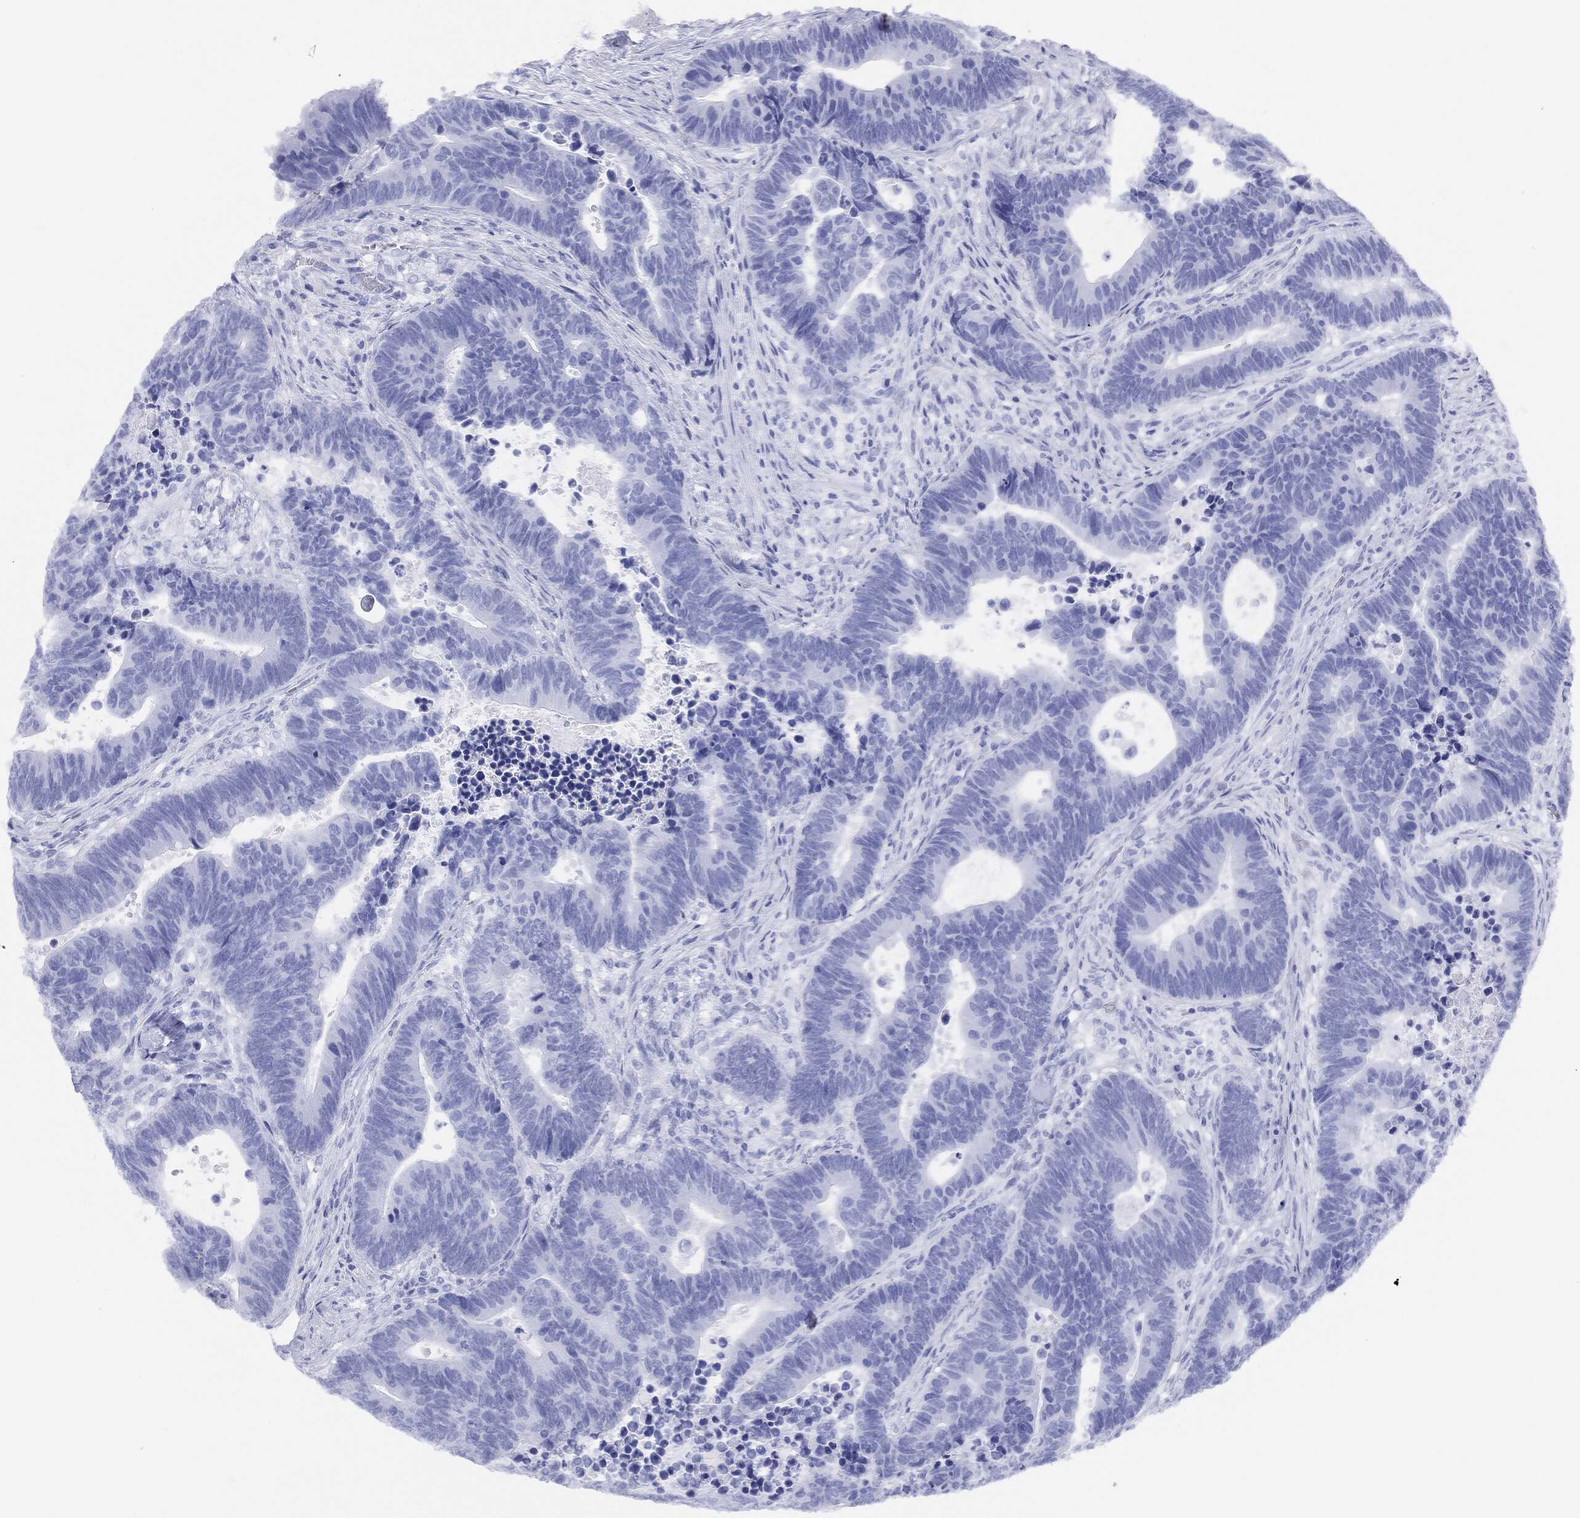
{"staining": {"intensity": "negative", "quantity": "none", "location": "none"}, "tissue": "colorectal cancer", "cell_type": "Tumor cells", "image_type": "cancer", "snomed": [{"axis": "morphology", "description": "Adenocarcinoma, NOS"}, {"axis": "topography", "description": "Colon"}], "caption": "Immunohistochemistry (IHC) micrograph of neoplastic tissue: colorectal adenocarcinoma stained with DAB reveals no significant protein positivity in tumor cells.", "gene": "CGB1", "patient": {"sex": "male", "age": 75}}